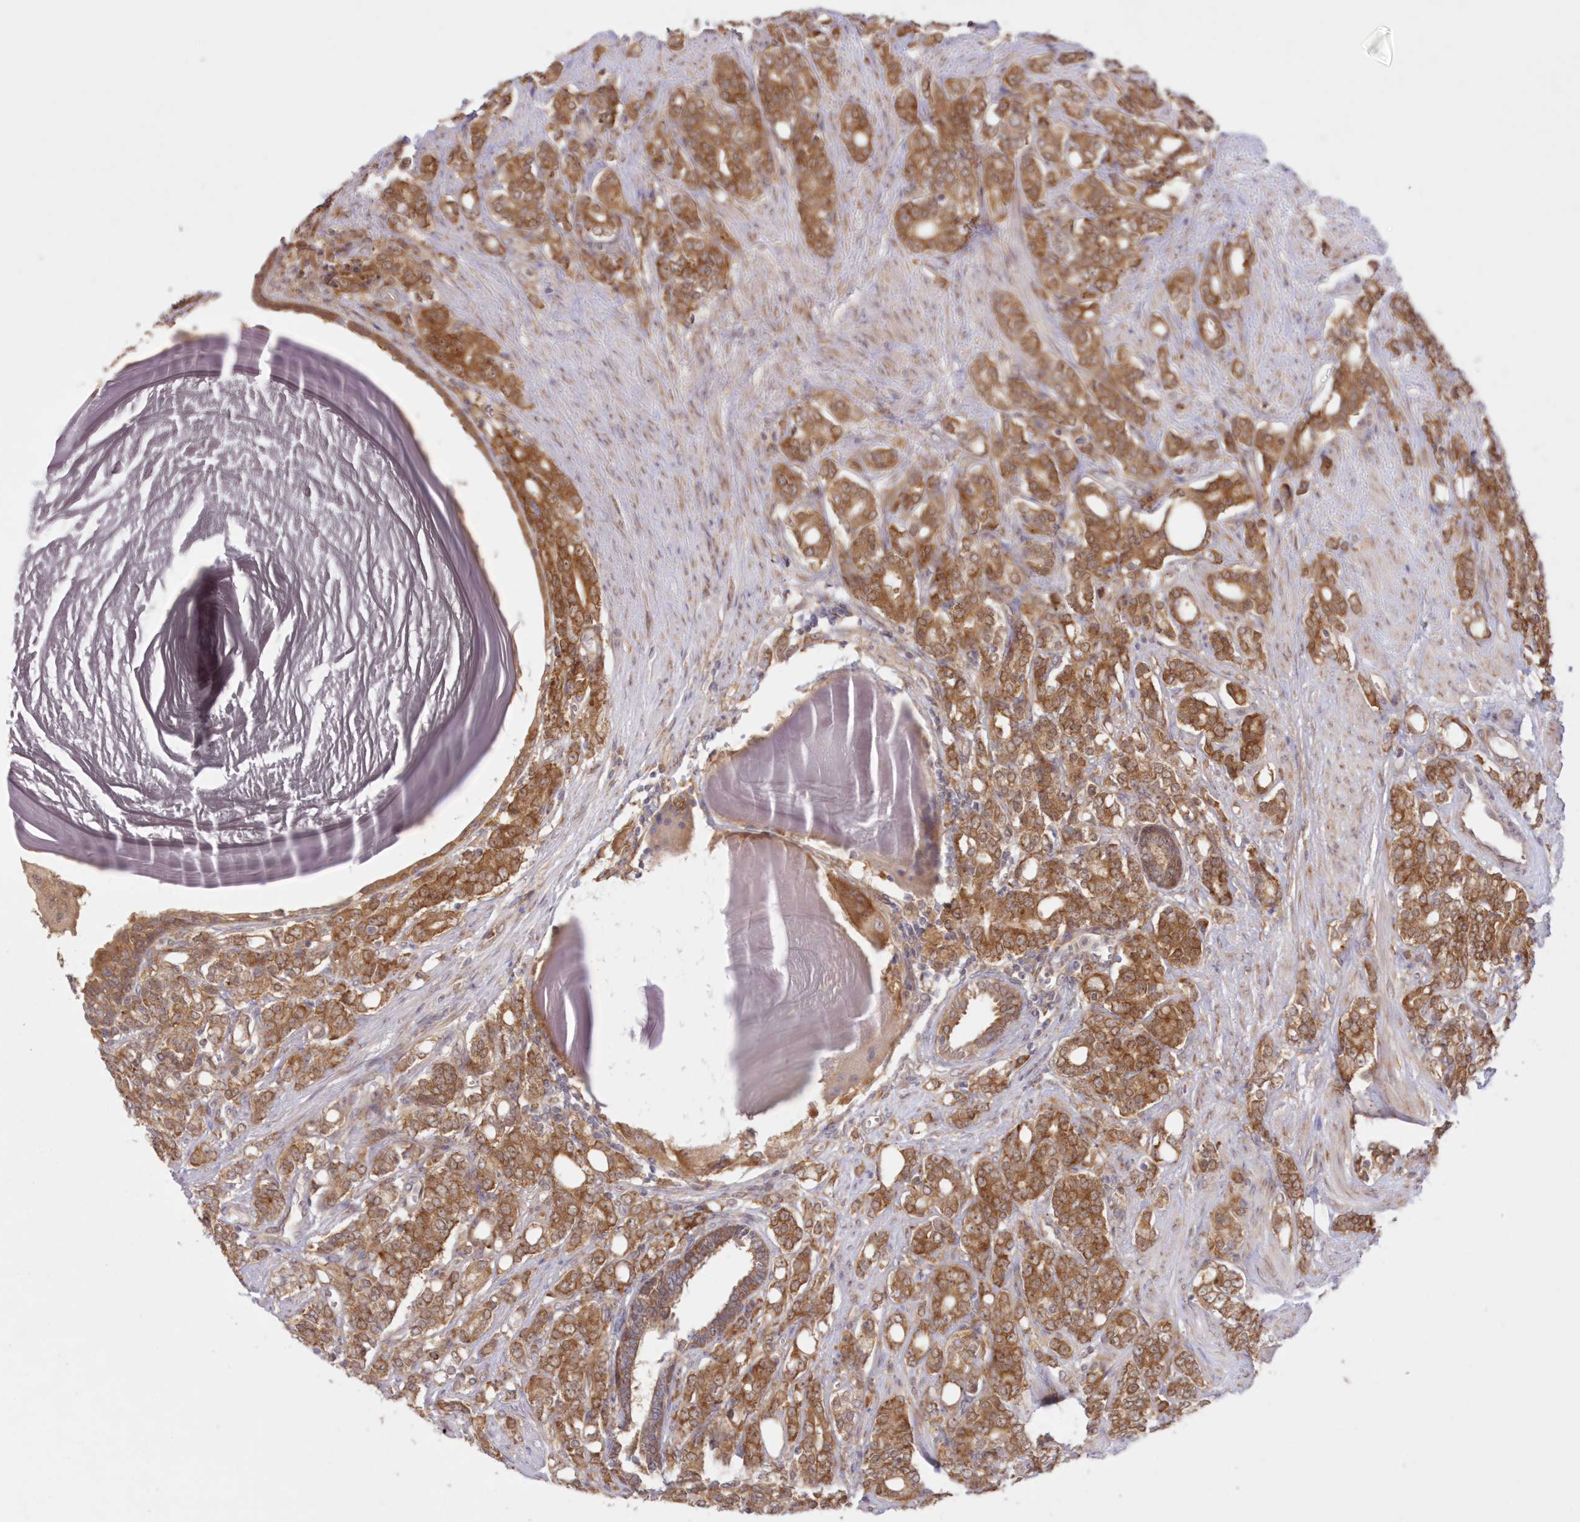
{"staining": {"intensity": "strong", "quantity": ">75%", "location": "cytoplasmic/membranous"}, "tissue": "prostate cancer", "cell_type": "Tumor cells", "image_type": "cancer", "snomed": [{"axis": "morphology", "description": "Adenocarcinoma, High grade"}, {"axis": "topography", "description": "Prostate"}], "caption": "The image demonstrates immunohistochemical staining of prostate cancer (adenocarcinoma (high-grade)). There is strong cytoplasmic/membranous staining is identified in about >75% of tumor cells. Ihc stains the protein of interest in brown and the nuclei are stained blue.", "gene": "RNPEP", "patient": {"sex": "male", "age": 62}}